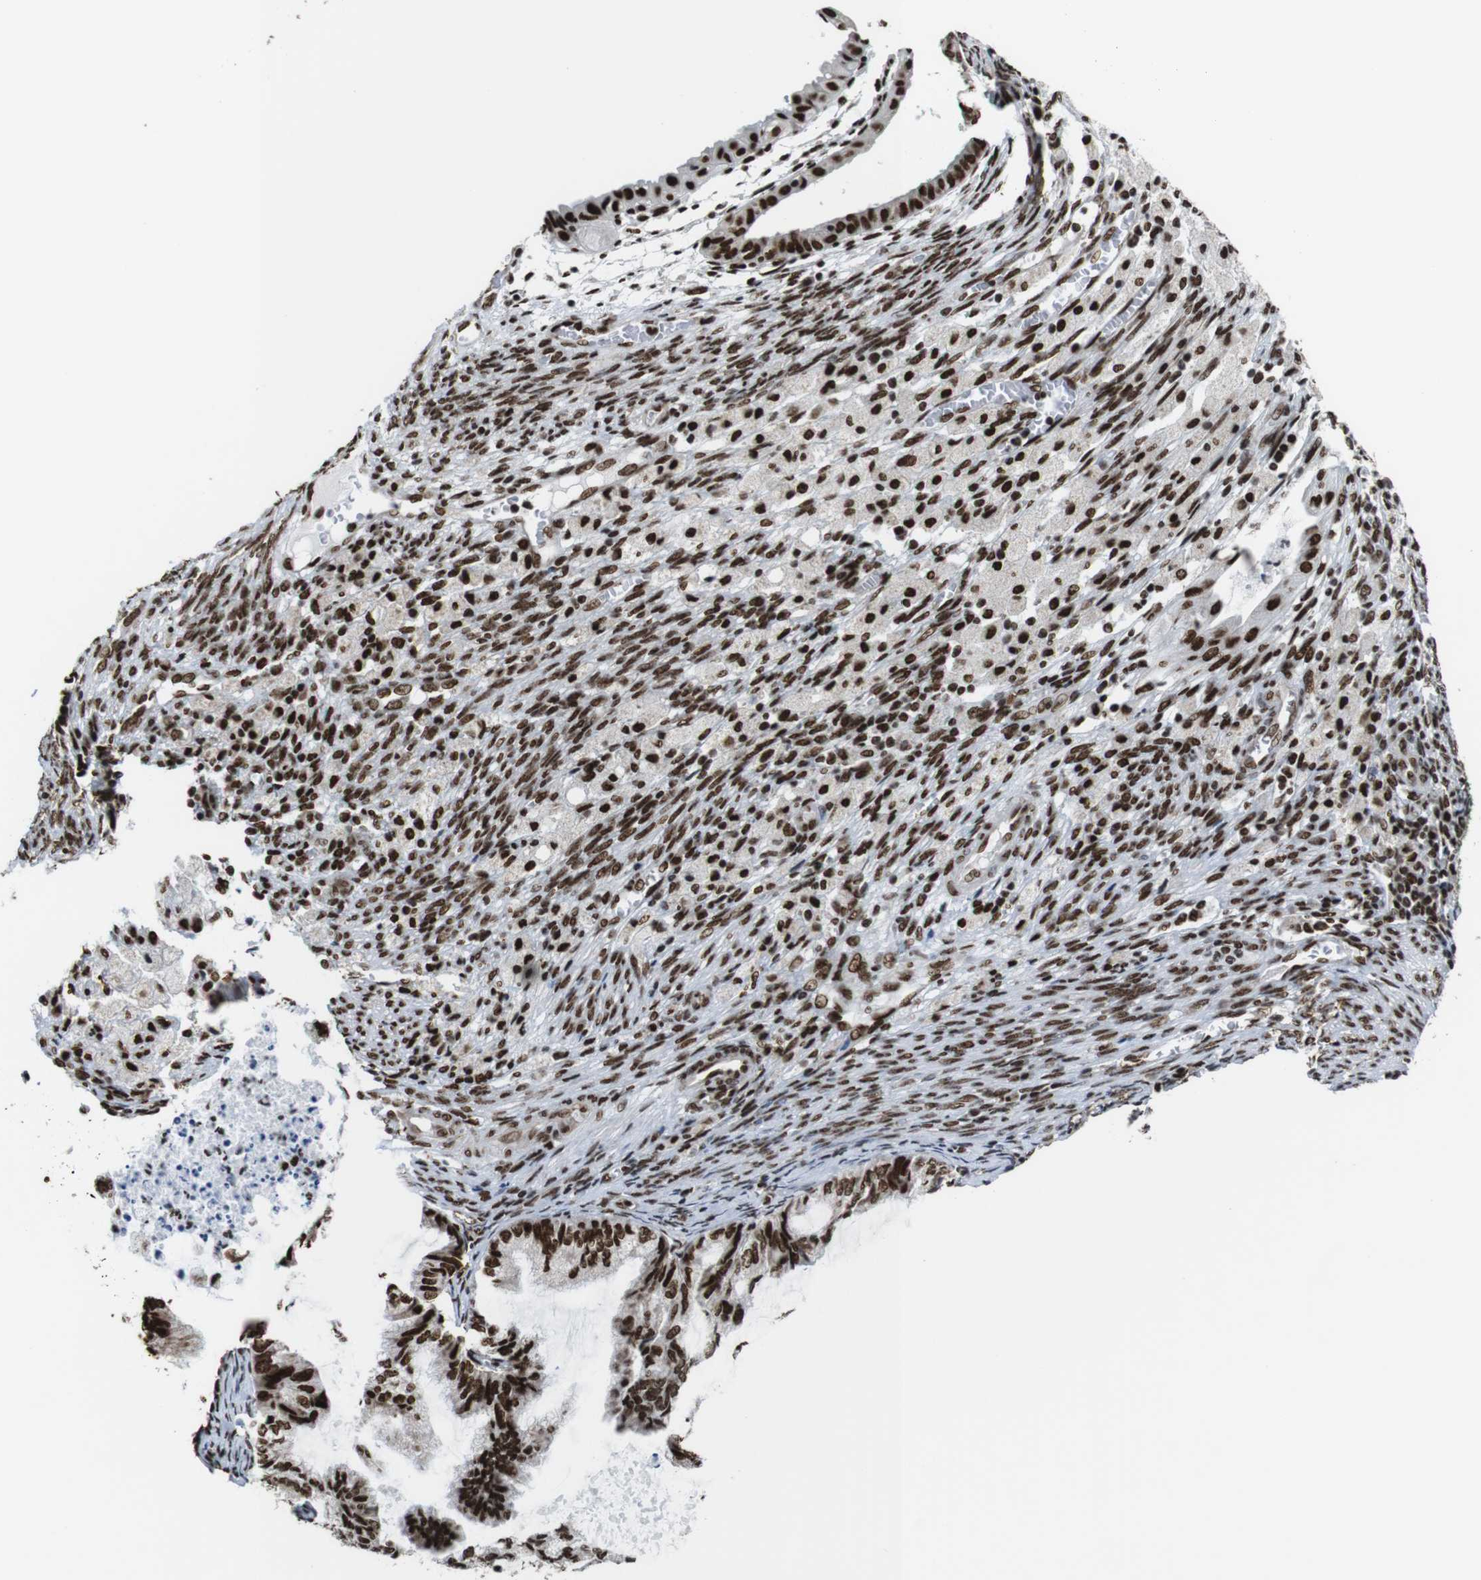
{"staining": {"intensity": "strong", "quantity": ">75%", "location": "nuclear"}, "tissue": "cervical cancer", "cell_type": "Tumor cells", "image_type": "cancer", "snomed": [{"axis": "morphology", "description": "Normal tissue, NOS"}, {"axis": "morphology", "description": "Adenocarcinoma, NOS"}, {"axis": "topography", "description": "Cervix"}, {"axis": "topography", "description": "Endometrium"}], "caption": "Strong nuclear protein positivity is present in approximately >75% of tumor cells in cervical cancer.", "gene": "ROMO1", "patient": {"sex": "female", "age": 86}}